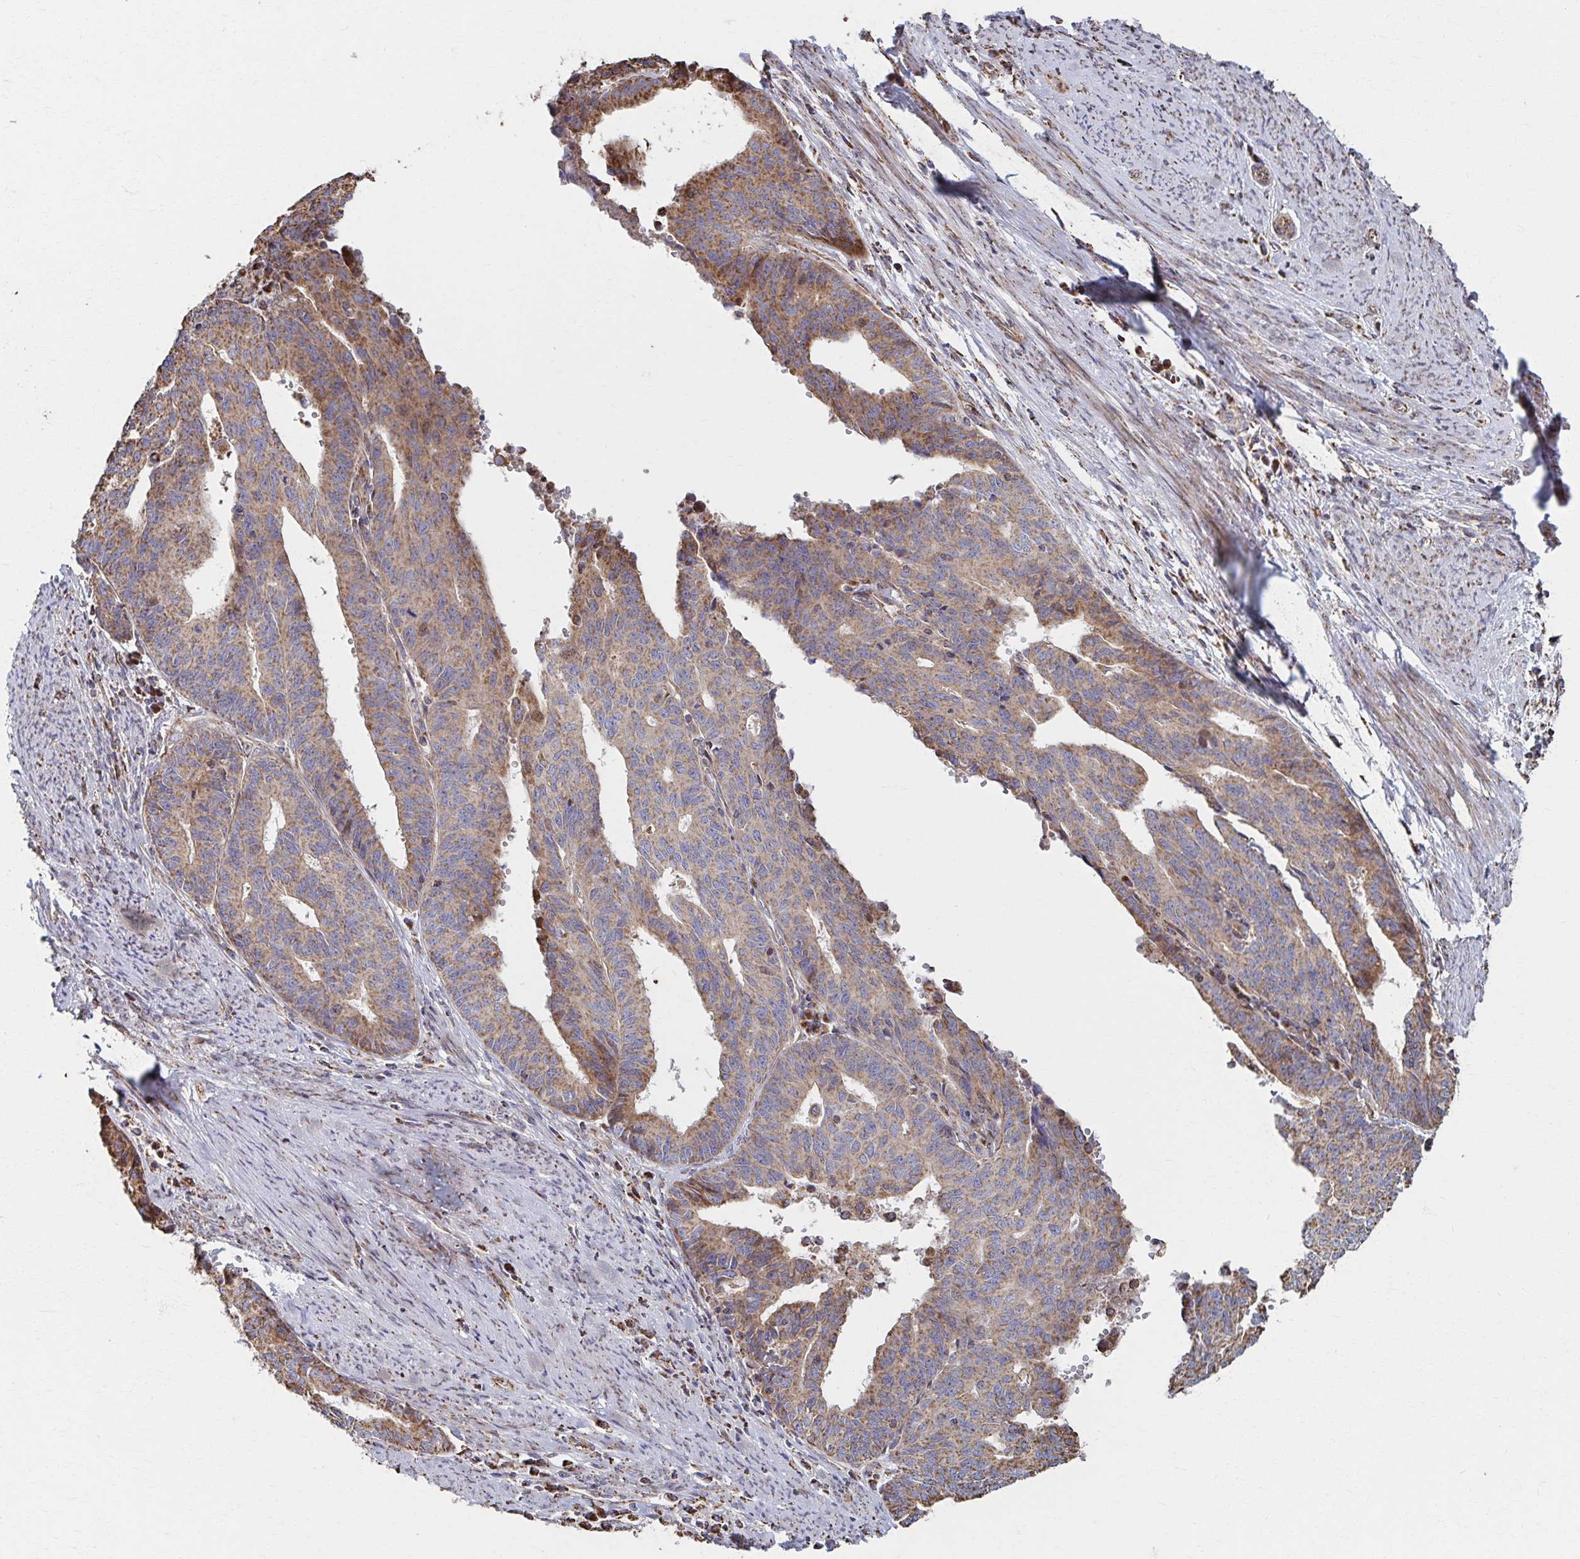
{"staining": {"intensity": "moderate", "quantity": "25%-75%", "location": "cytoplasmic/membranous"}, "tissue": "endometrial cancer", "cell_type": "Tumor cells", "image_type": "cancer", "snomed": [{"axis": "morphology", "description": "Adenocarcinoma, NOS"}, {"axis": "topography", "description": "Endometrium"}], "caption": "About 25%-75% of tumor cells in endometrial cancer (adenocarcinoma) exhibit moderate cytoplasmic/membranous protein expression as visualized by brown immunohistochemical staining.", "gene": "SAT1", "patient": {"sex": "female", "age": 65}}